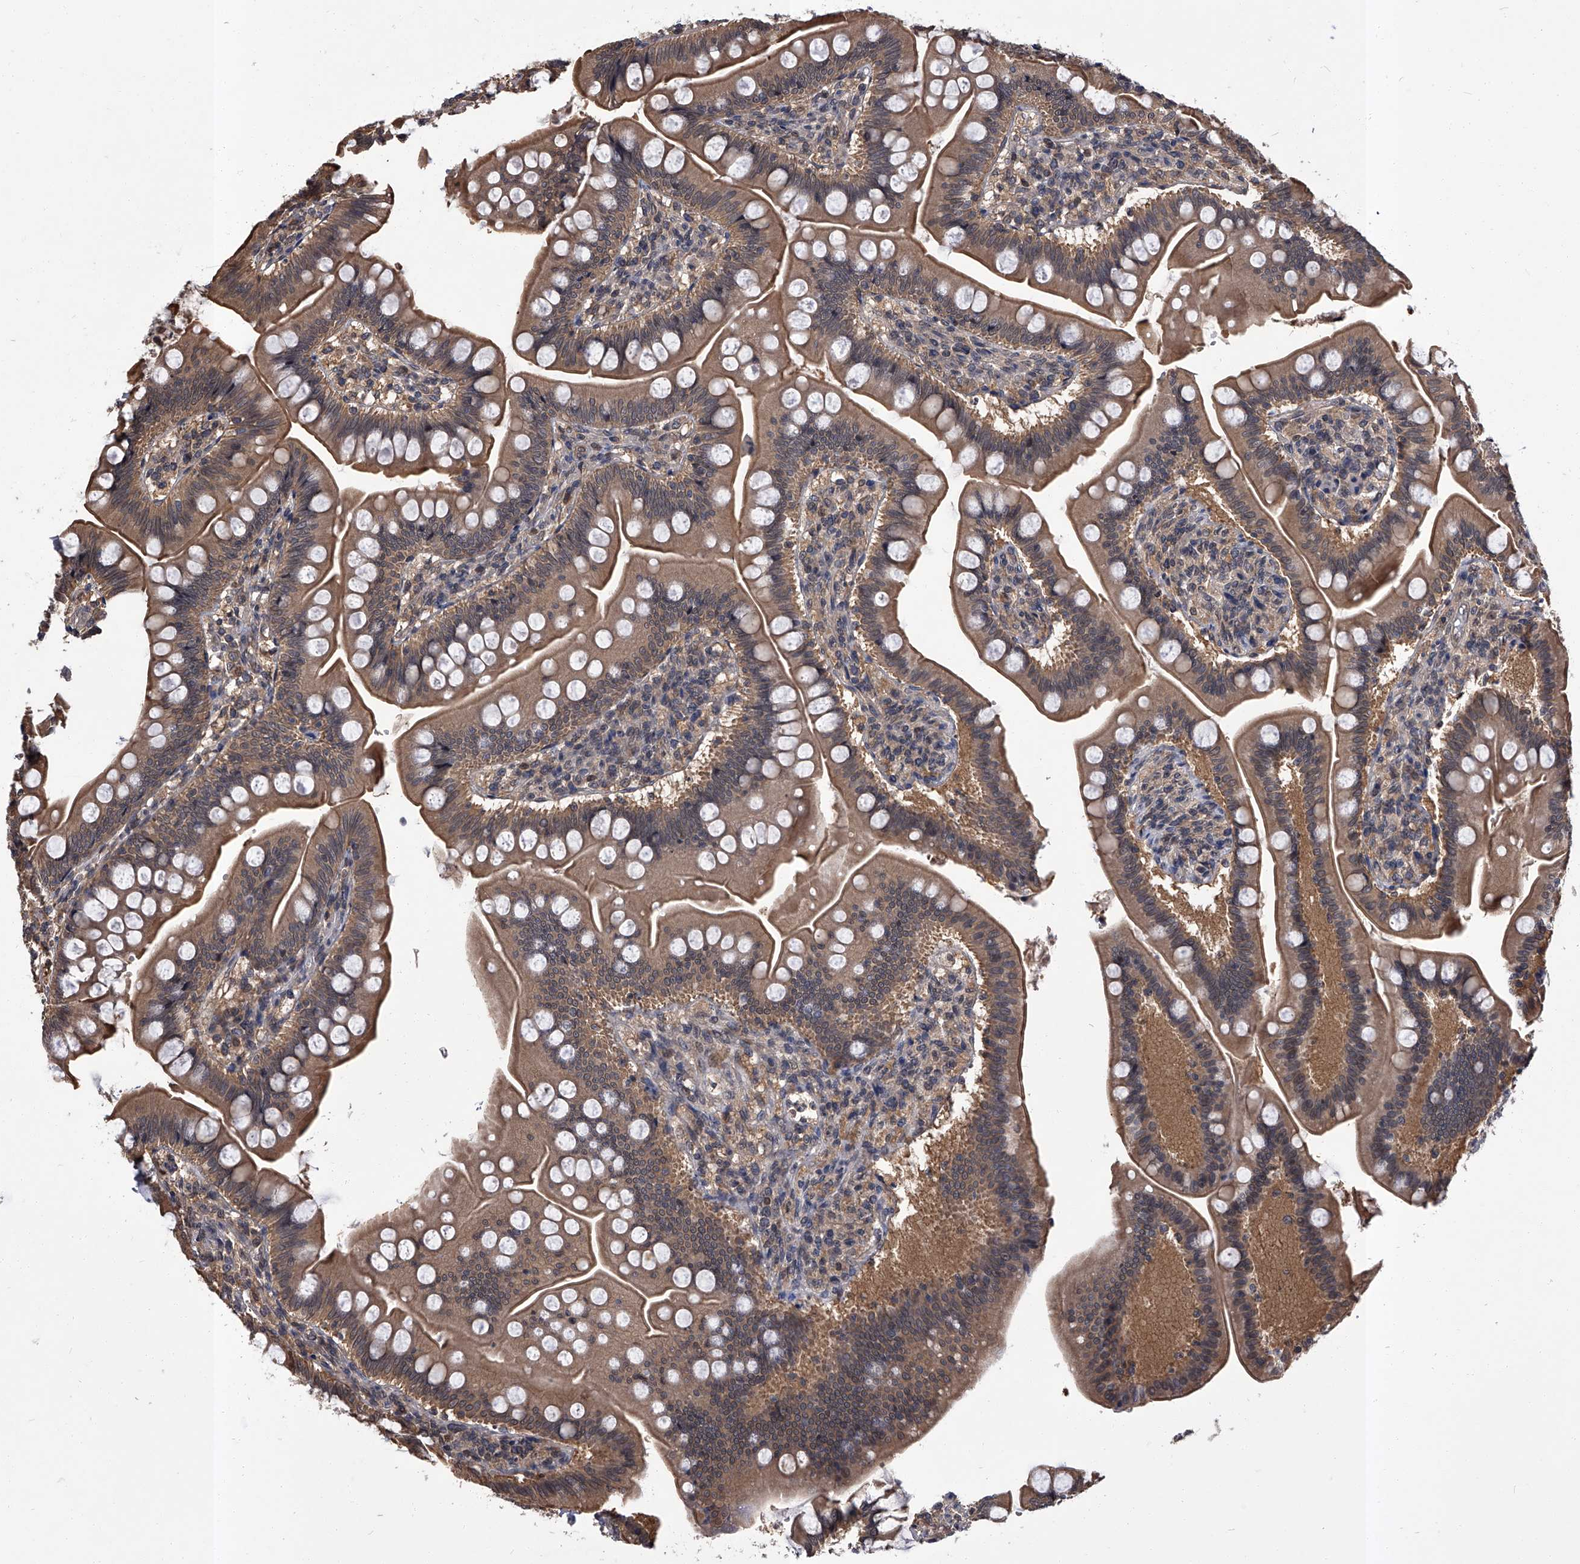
{"staining": {"intensity": "weak", "quantity": ">75%", "location": "cytoplasmic/membranous"}, "tissue": "small intestine", "cell_type": "Glandular cells", "image_type": "normal", "snomed": [{"axis": "morphology", "description": "Normal tissue, NOS"}, {"axis": "topography", "description": "Small intestine"}], "caption": "A histopathology image of human small intestine stained for a protein reveals weak cytoplasmic/membranous brown staining in glandular cells.", "gene": "SLC18B1", "patient": {"sex": "male", "age": 7}}